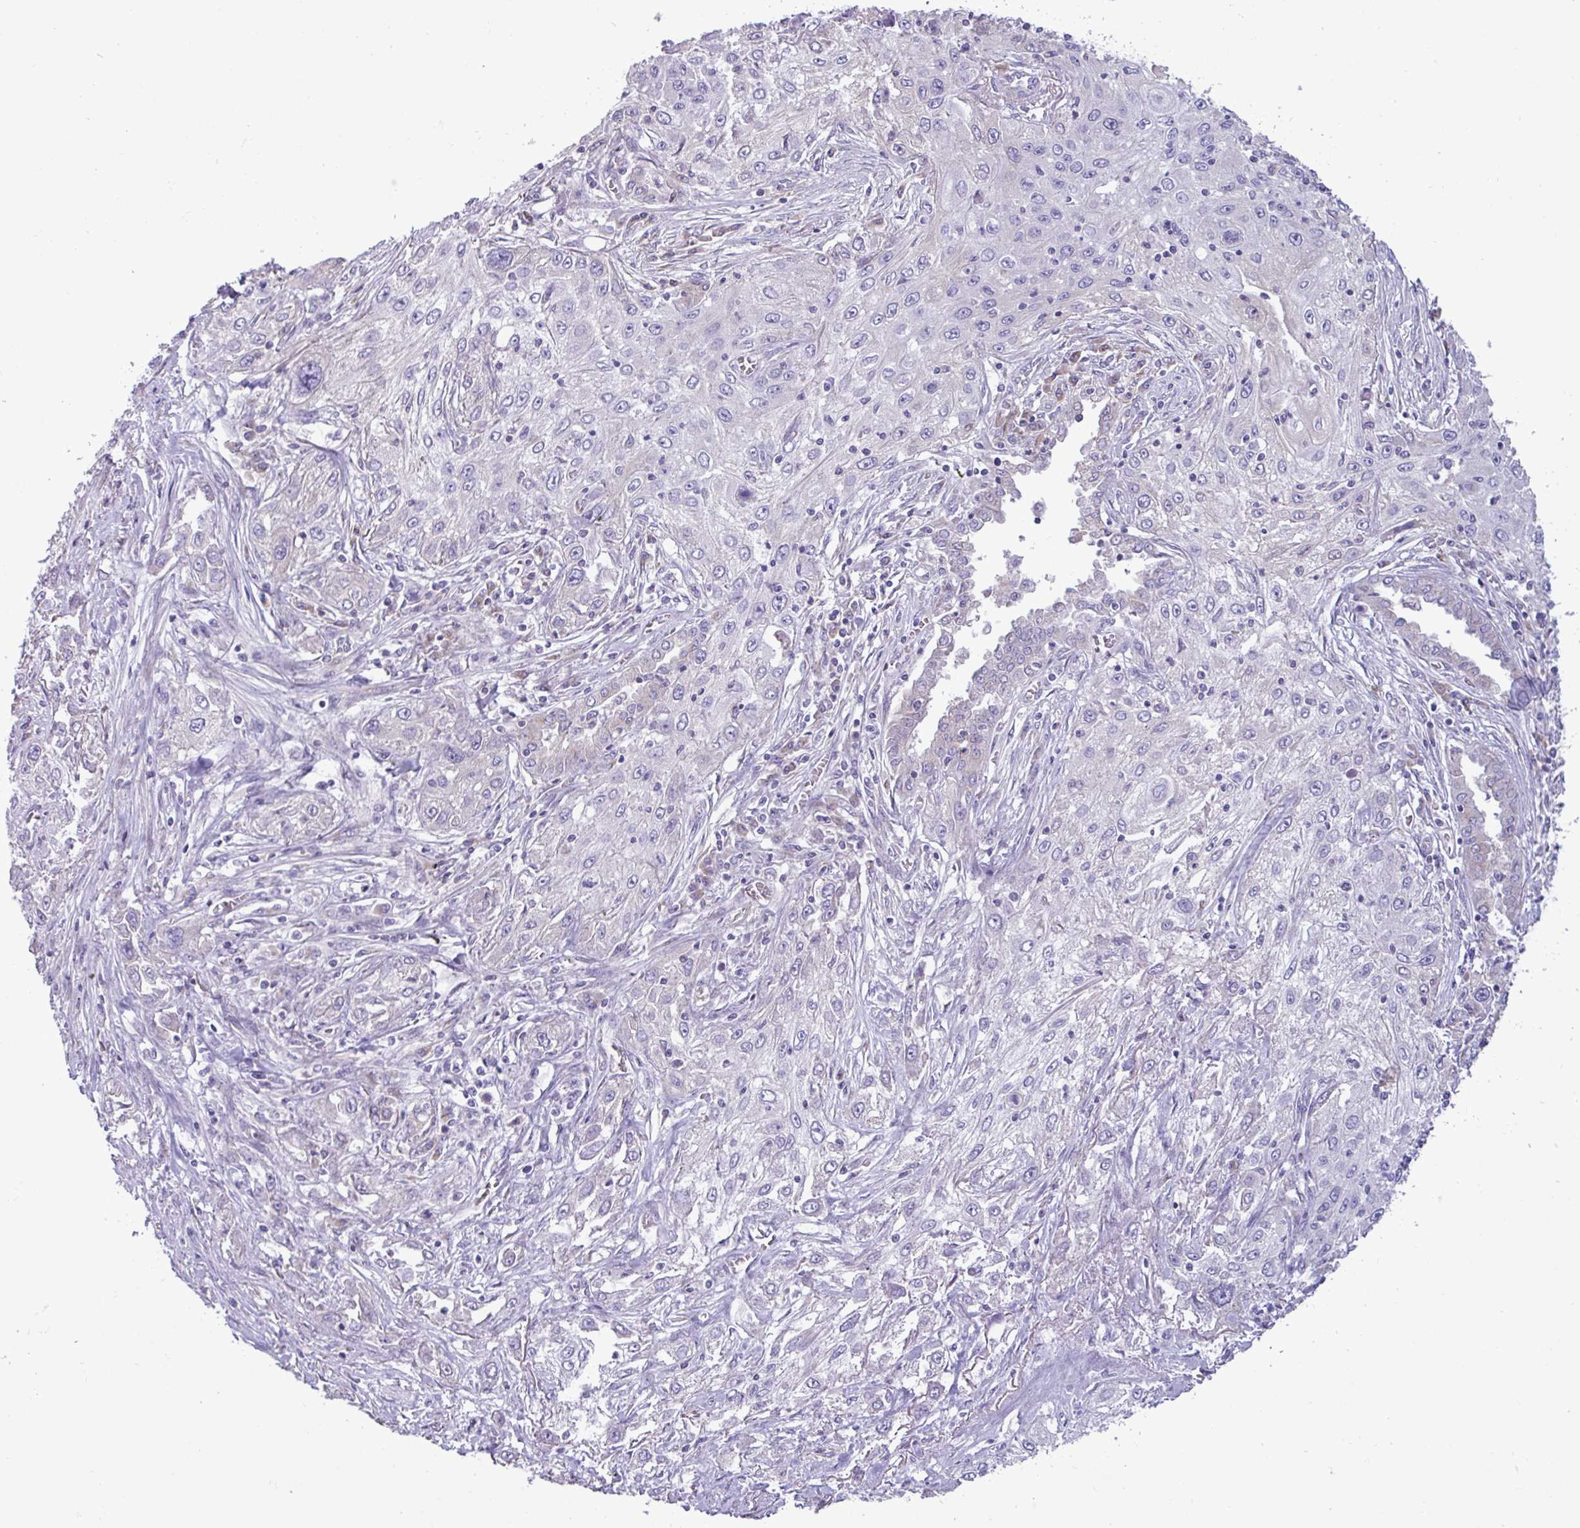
{"staining": {"intensity": "negative", "quantity": "none", "location": "none"}, "tissue": "lung cancer", "cell_type": "Tumor cells", "image_type": "cancer", "snomed": [{"axis": "morphology", "description": "Squamous cell carcinoma, NOS"}, {"axis": "topography", "description": "Lung"}], "caption": "Immunohistochemistry (IHC) histopathology image of lung squamous cell carcinoma stained for a protein (brown), which displays no expression in tumor cells.", "gene": "STIMATE", "patient": {"sex": "female", "age": 69}}